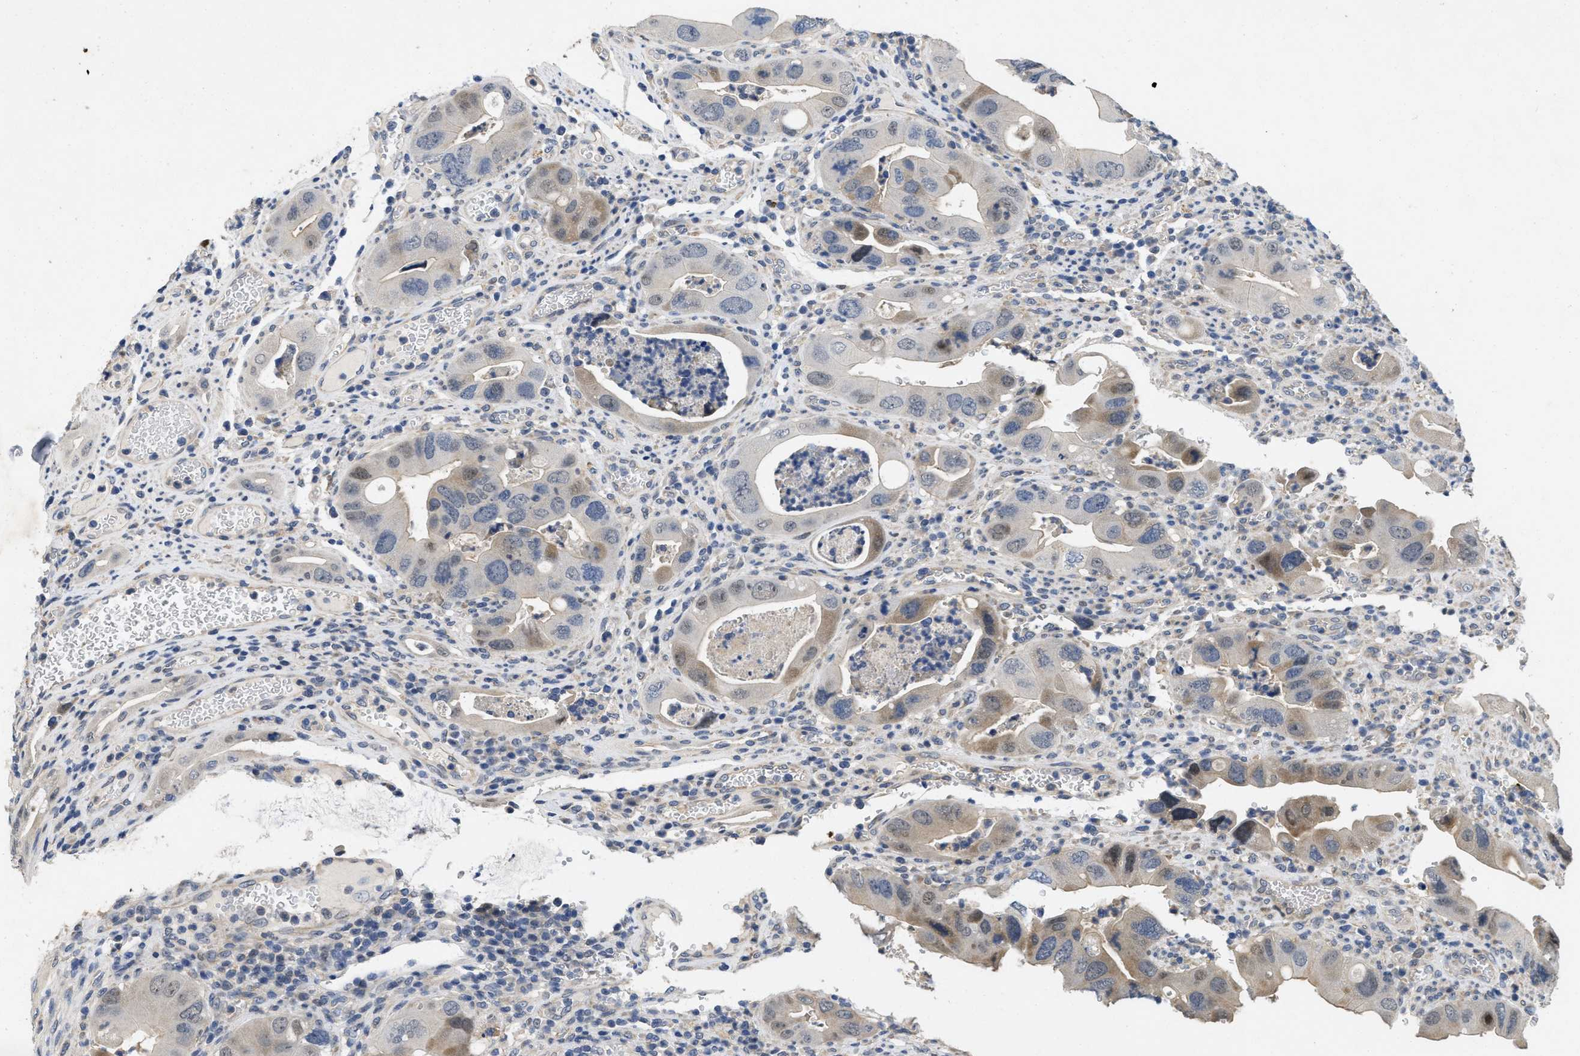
{"staining": {"intensity": "weak", "quantity": "25%-75%", "location": "cytoplasmic/membranous"}, "tissue": "colorectal cancer", "cell_type": "Tumor cells", "image_type": "cancer", "snomed": [{"axis": "morphology", "description": "Adenocarcinoma, NOS"}, {"axis": "topography", "description": "Rectum"}], "caption": "IHC (DAB) staining of colorectal cancer (adenocarcinoma) exhibits weak cytoplasmic/membranous protein positivity in approximately 25%-75% of tumor cells.", "gene": "PAPOLG", "patient": {"sex": "female", "age": 57}}